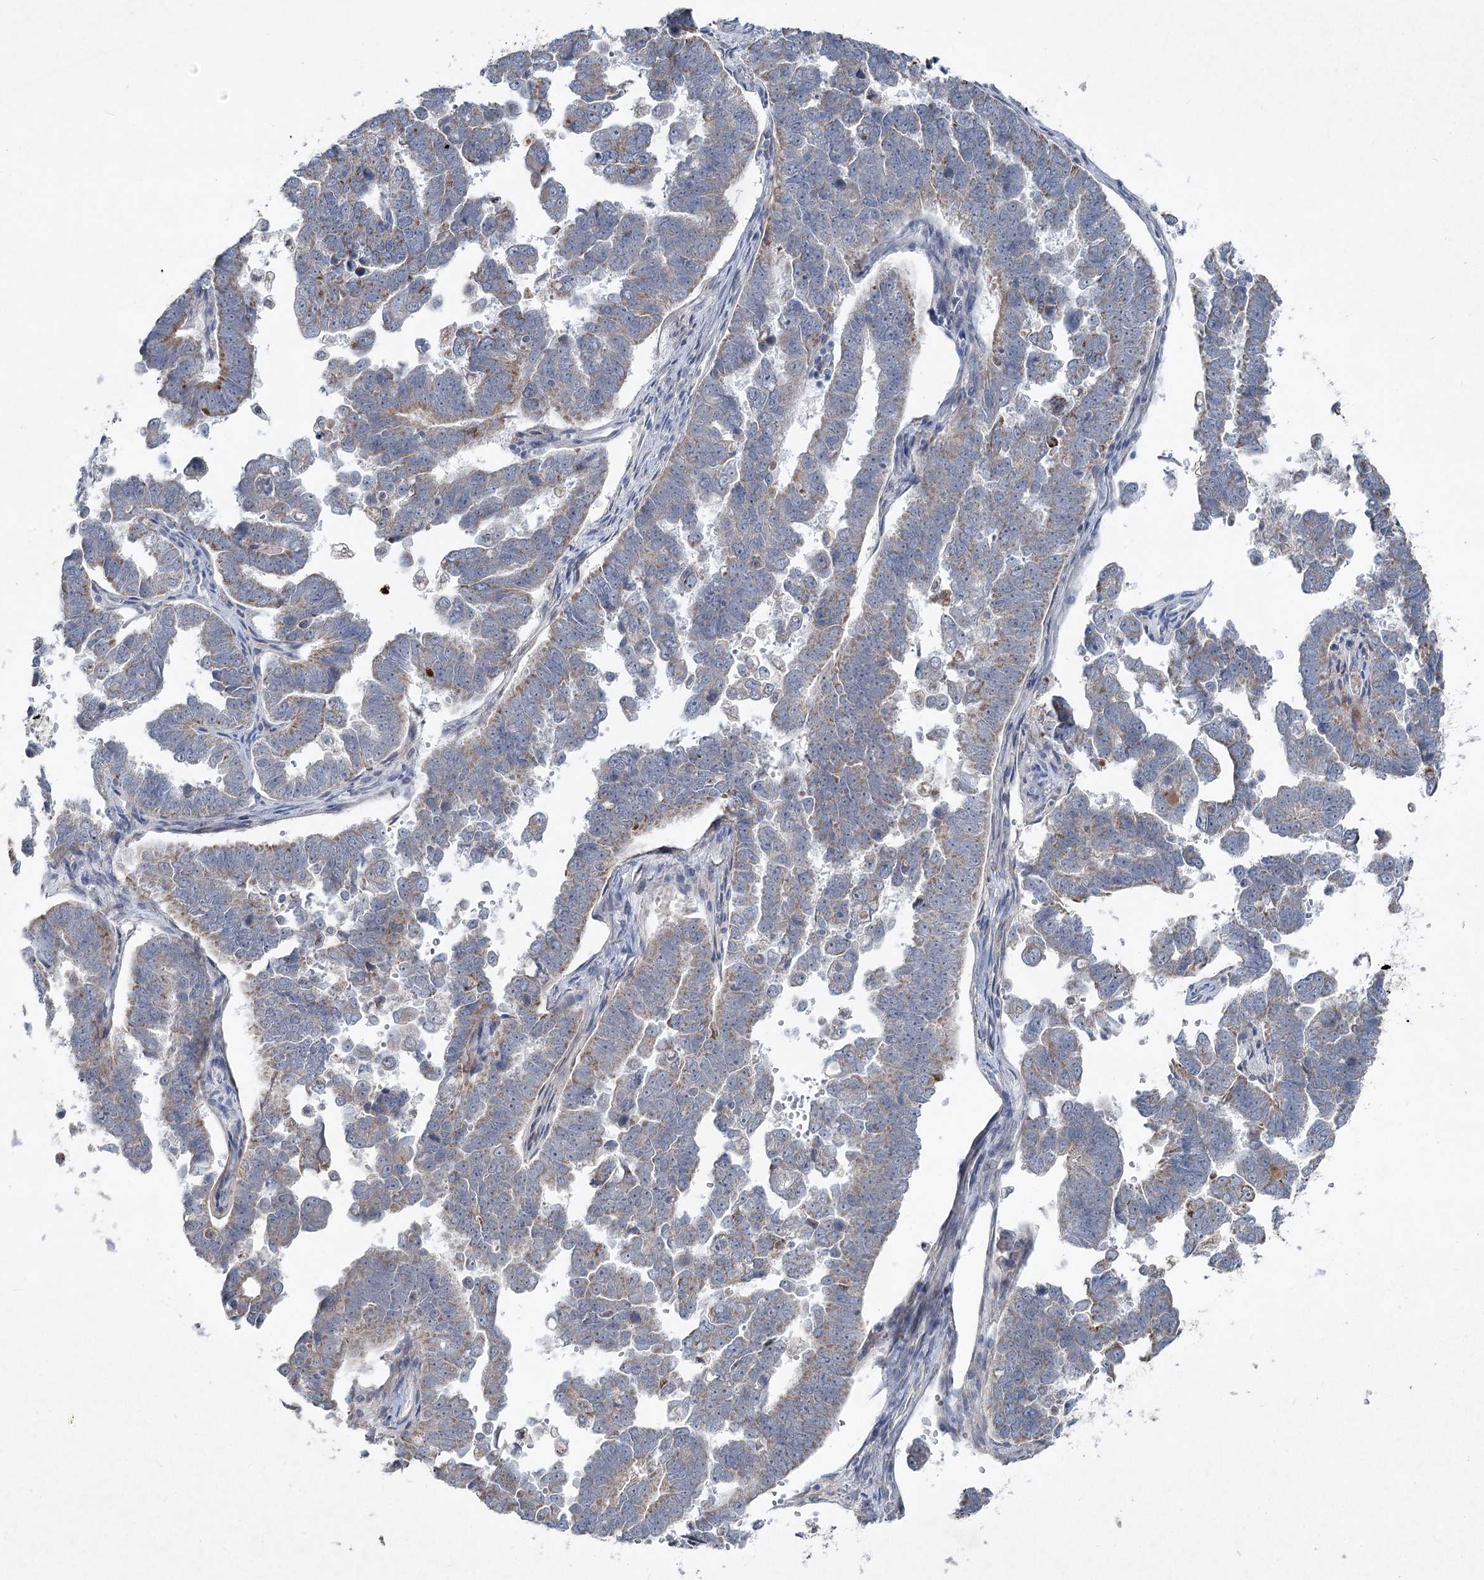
{"staining": {"intensity": "moderate", "quantity": "25%-75%", "location": "cytoplasmic/membranous"}, "tissue": "endometrial cancer", "cell_type": "Tumor cells", "image_type": "cancer", "snomed": [{"axis": "morphology", "description": "Adenocarcinoma, NOS"}, {"axis": "topography", "description": "Endometrium"}], "caption": "Tumor cells show medium levels of moderate cytoplasmic/membranous staining in approximately 25%-75% of cells in endometrial adenocarcinoma. The protein is shown in brown color, while the nuclei are stained blue.", "gene": "PLA2G12A", "patient": {"sex": "female", "age": 75}}